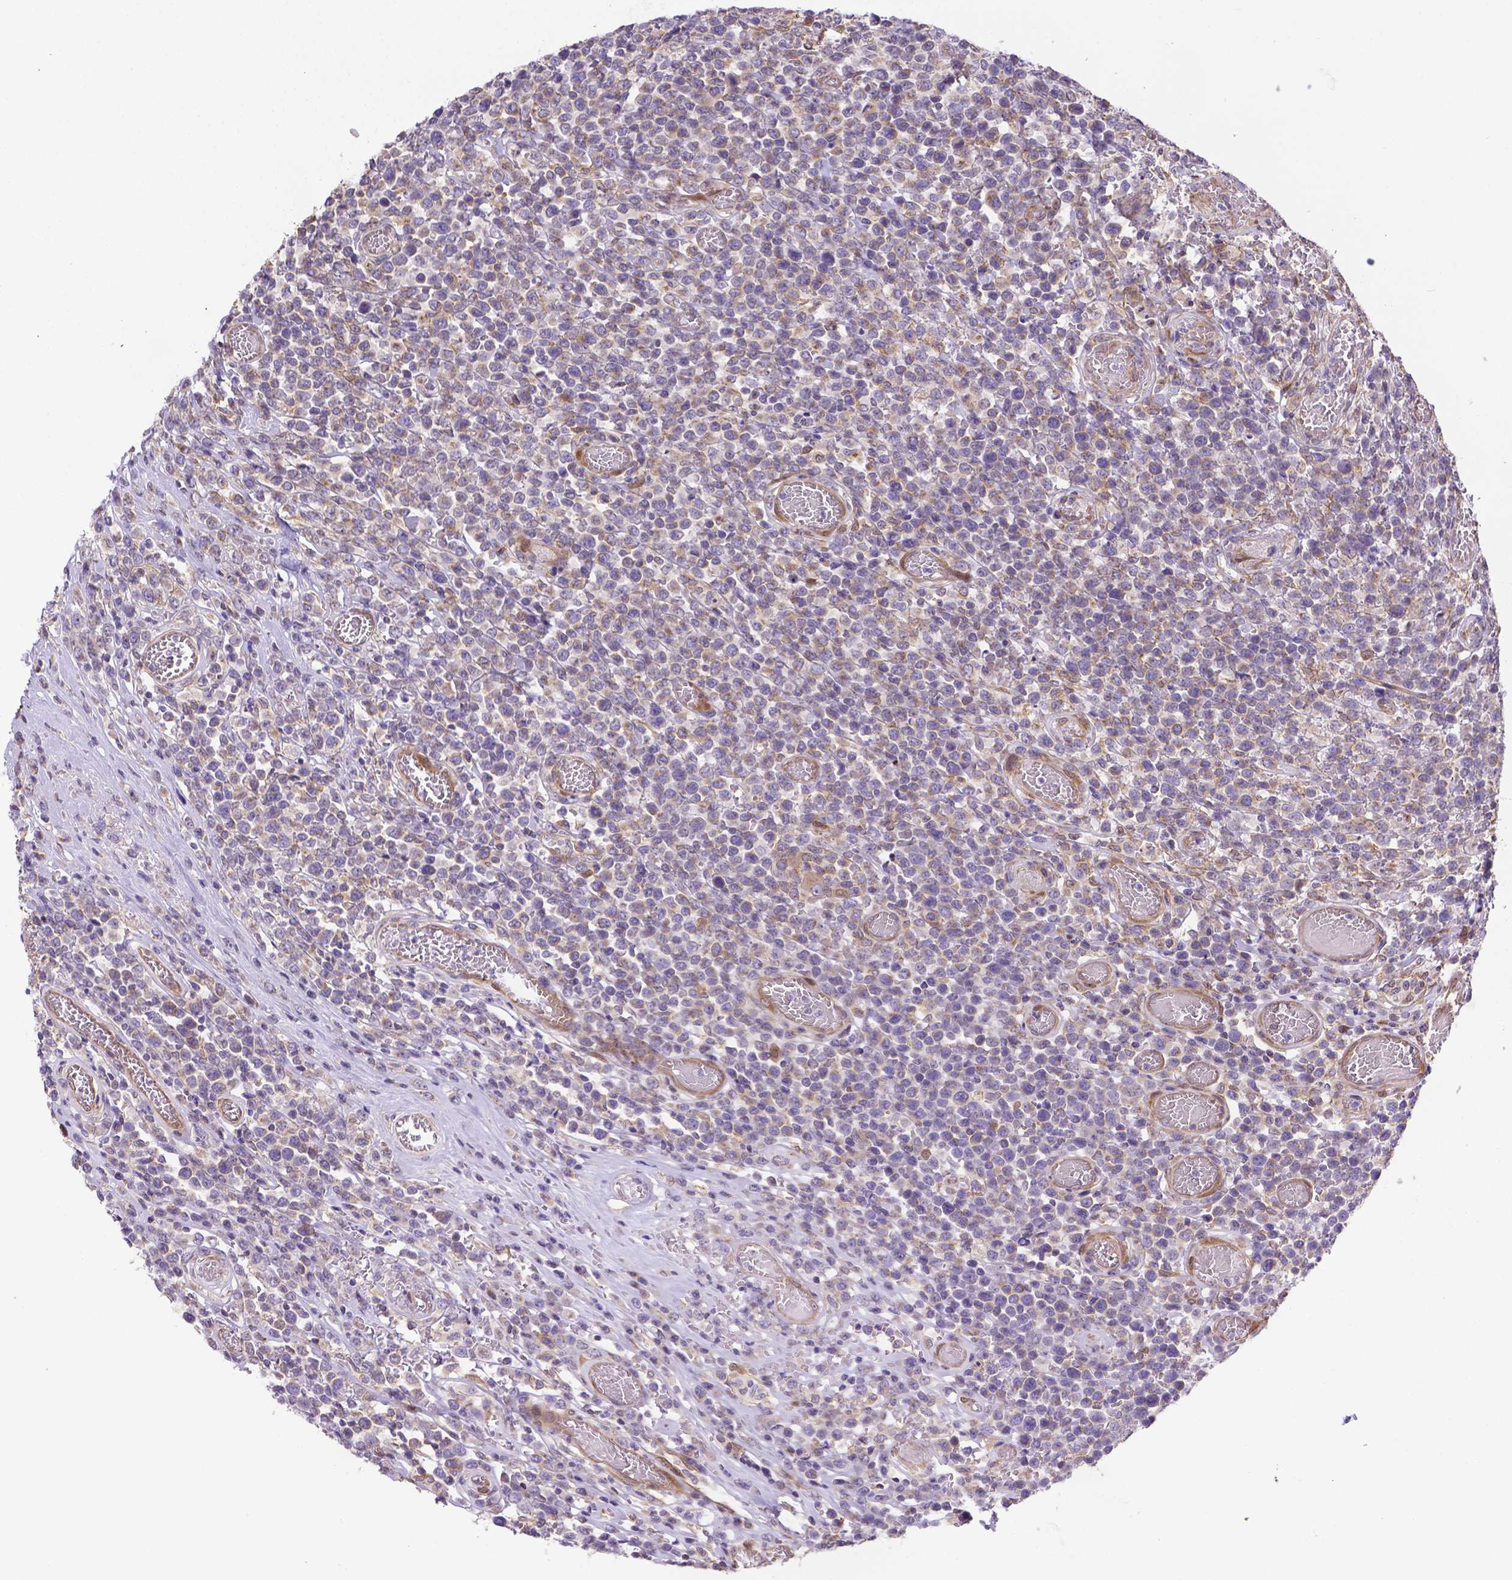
{"staining": {"intensity": "weak", "quantity": ">75%", "location": "cytoplasmic/membranous"}, "tissue": "lymphoma", "cell_type": "Tumor cells", "image_type": "cancer", "snomed": [{"axis": "morphology", "description": "Malignant lymphoma, non-Hodgkin's type, High grade"}, {"axis": "topography", "description": "Soft tissue"}], "caption": "An image of high-grade malignant lymphoma, non-Hodgkin's type stained for a protein displays weak cytoplasmic/membranous brown staining in tumor cells. (DAB = brown stain, brightfield microscopy at high magnification).", "gene": "YAP1", "patient": {"sex": "female", "age": 56}}